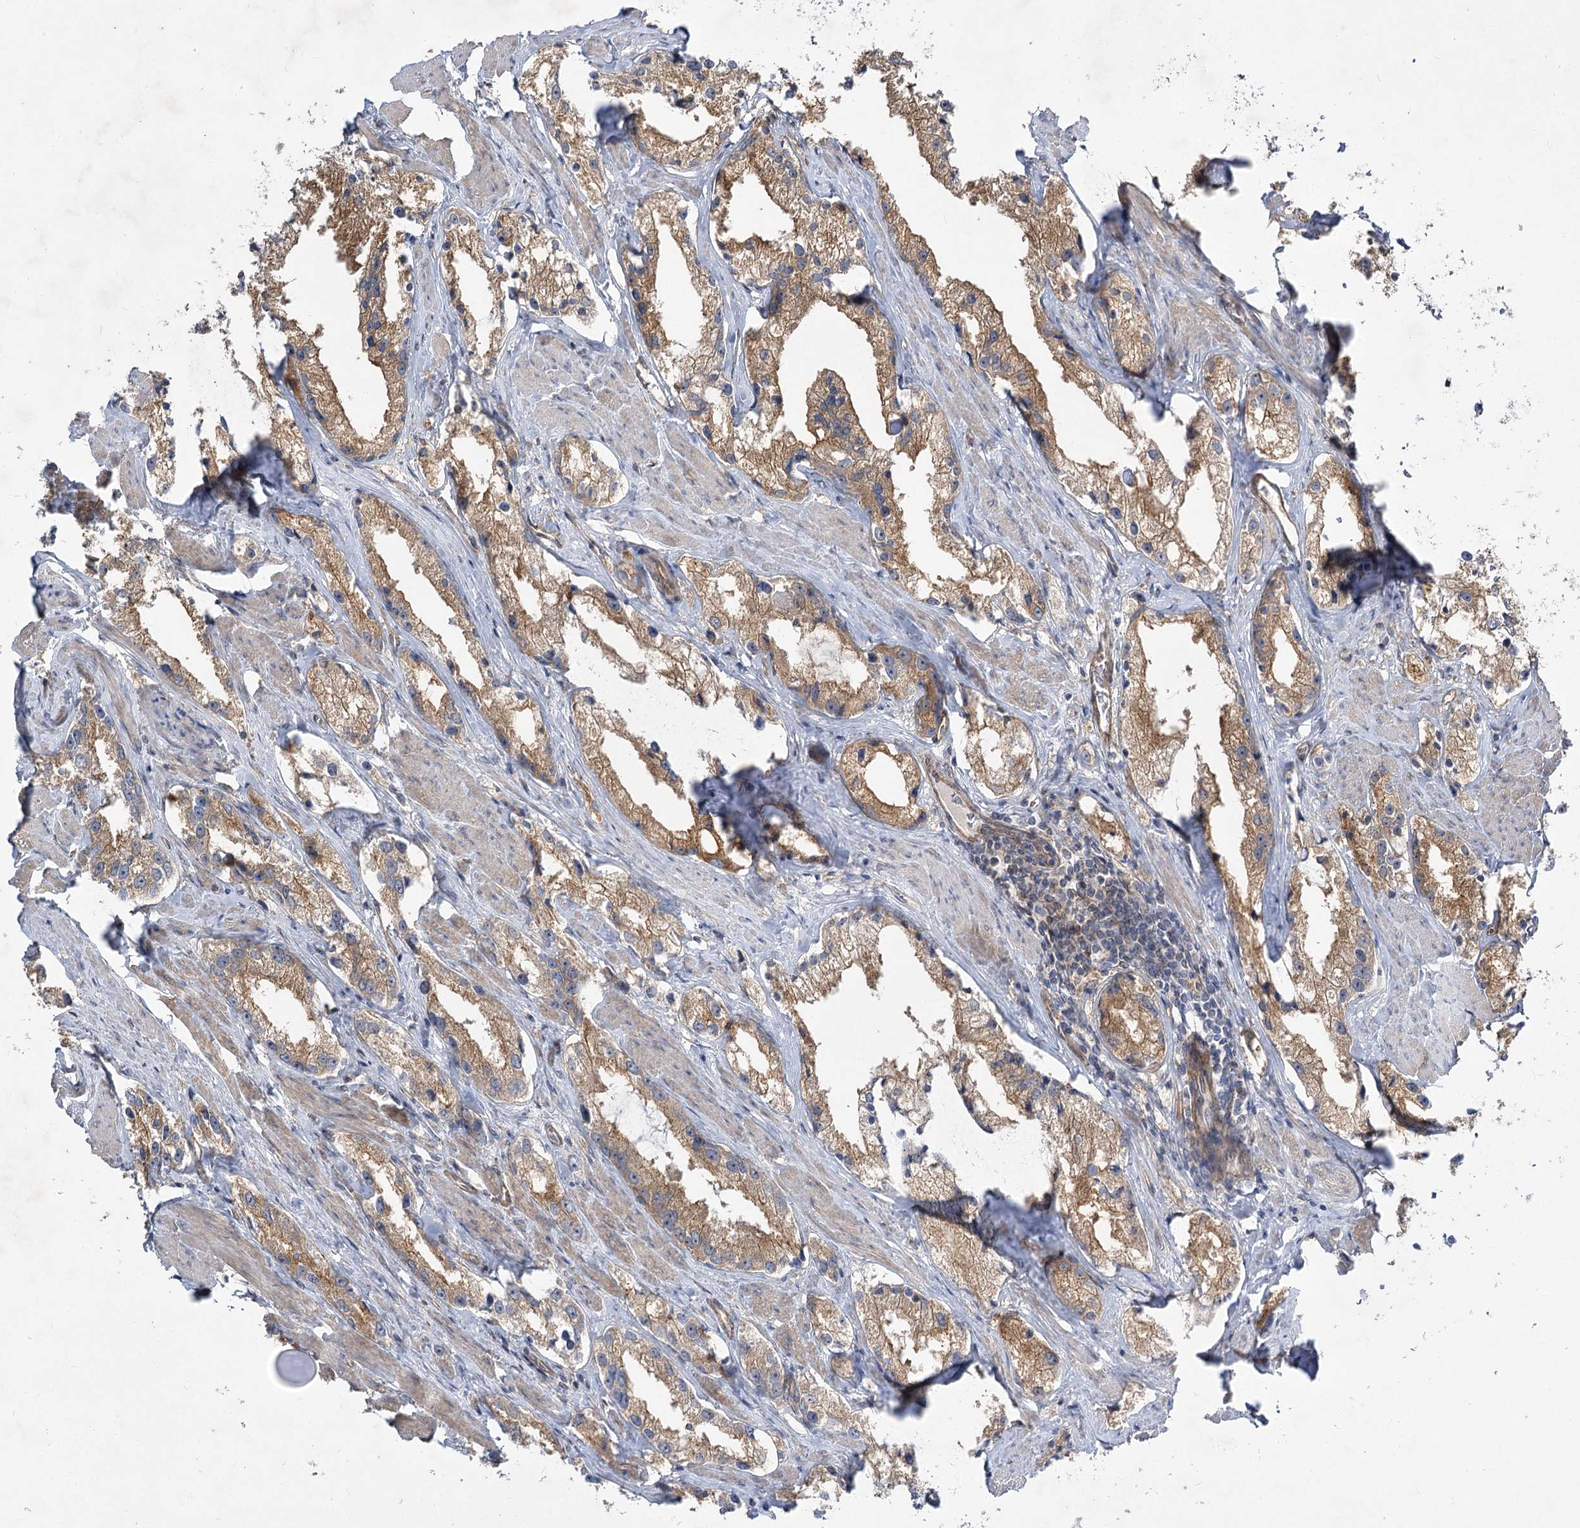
{"staining": {"intensity": "moderate", "quantity": "25%-75%", "location": "cytoplasmic/membranous"}, "tissue": "prostate cancer", "cell_type": "Tumor cells", "image_type": "cancer", "snomed": [{"axis": "morphology", "description": "Adenocarcinoma, High grade"}, {"axis": "topography", "description": "Prostate"}], "caption": "Prostate adenocarcinoma (high-grade) was stained to show a protein in brown. There is medium levels of moderate cytoplasmic/membranous staining in about 25%-75% of tumor cells.", "gene": "SH3BP5L", "patient": {"sex": "male", "age": 66}}